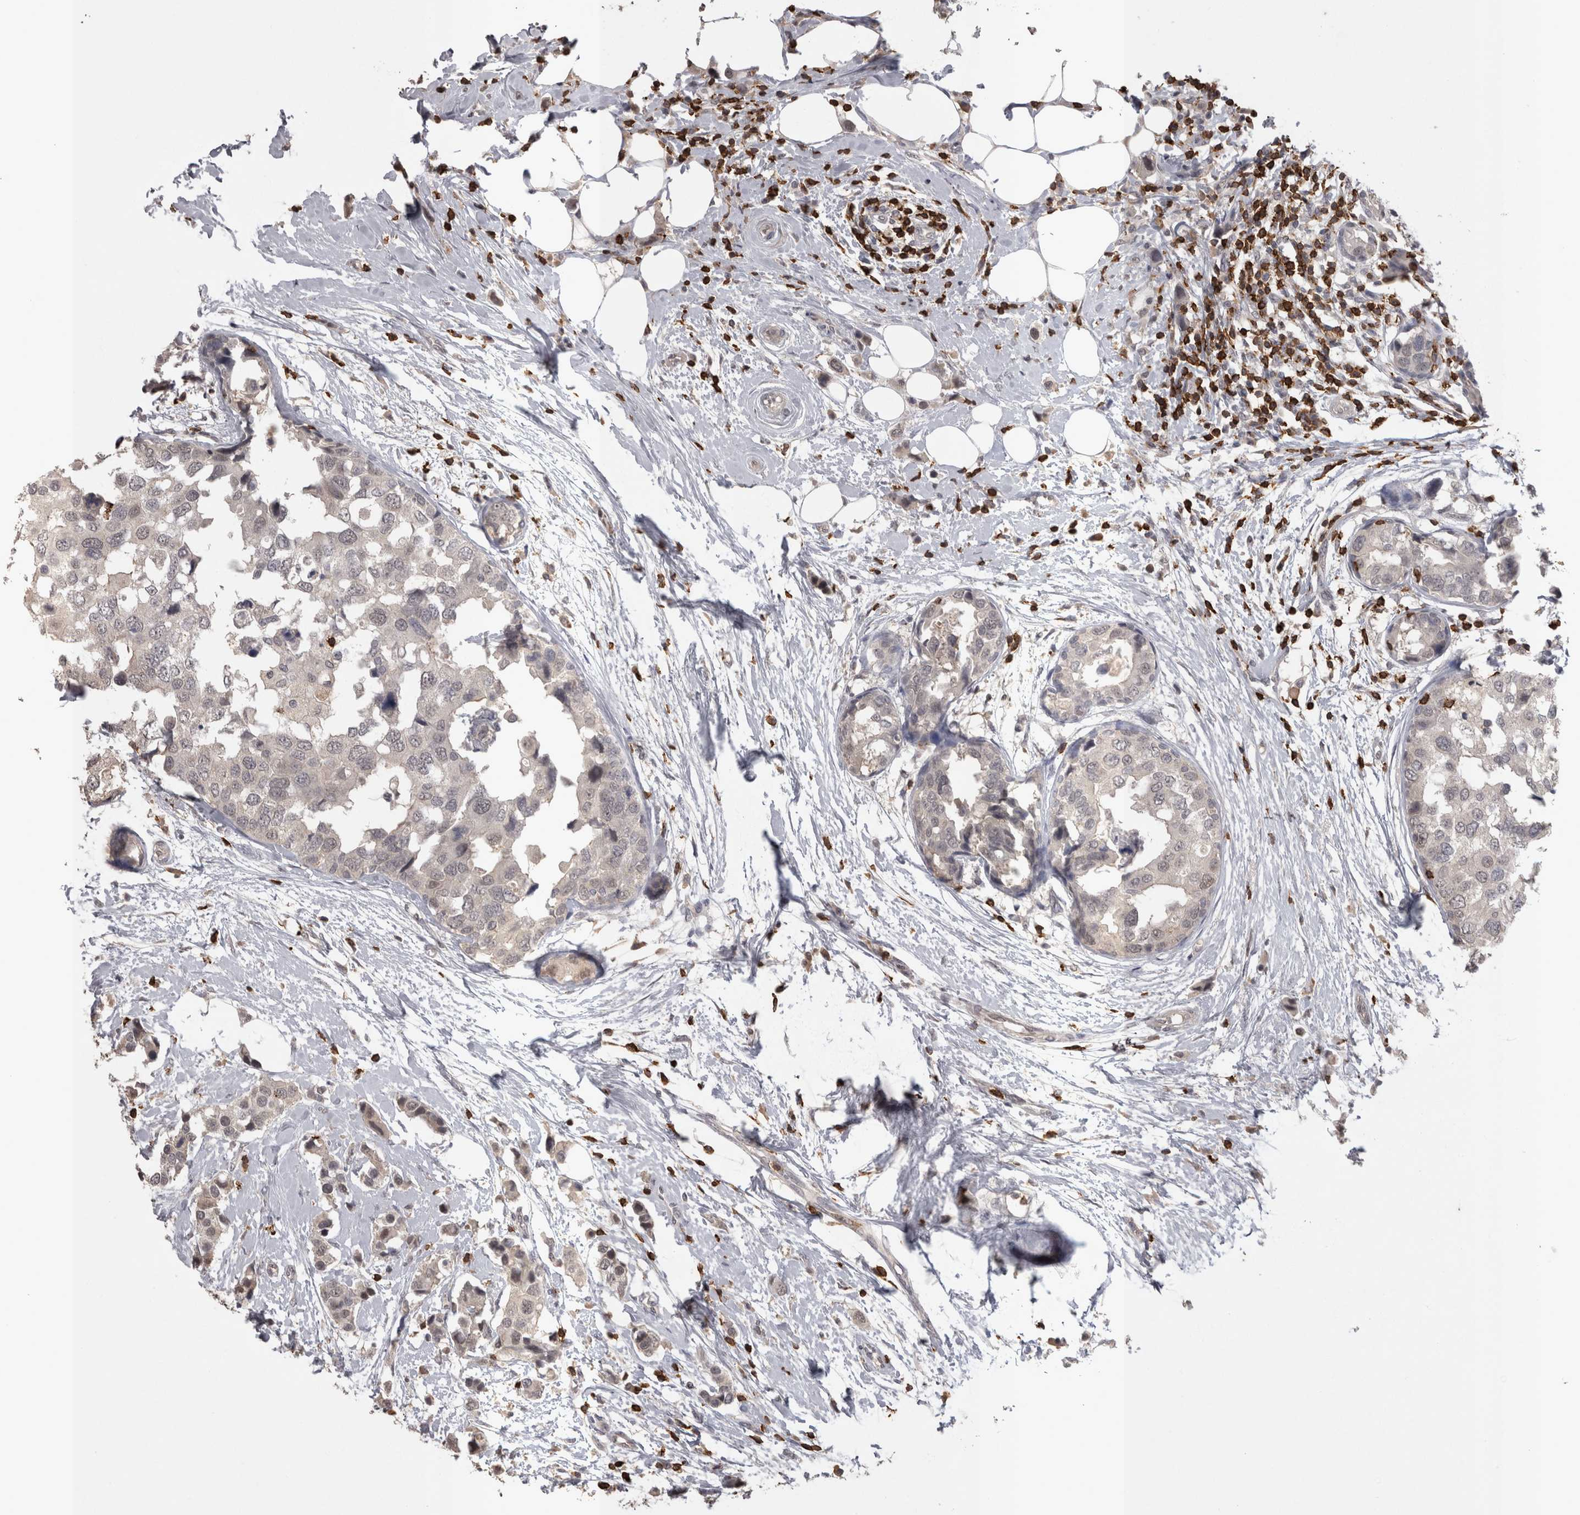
{"staining": {"intensity": "weak", "quantity": "<25%", "location": "nuclear"}, "tissue": "breast cancer", "cell_type": "Tumor cells", "image_type": "cancer", "snomed": [{"axis": "morphology", "description": "Normal tissue, NOS"}, {"axis": "morphology", "description": "Duct carcinoma"}, {"axis": "topography", "description": "Breast"}], "caption": "Histopathology image shows no protein positivity in tumor cells of breast cancer (infiltrating ductal carcinoma) tissue.", "gene": "SKAP1", "patient": {"sex": "female", "age": 50}}